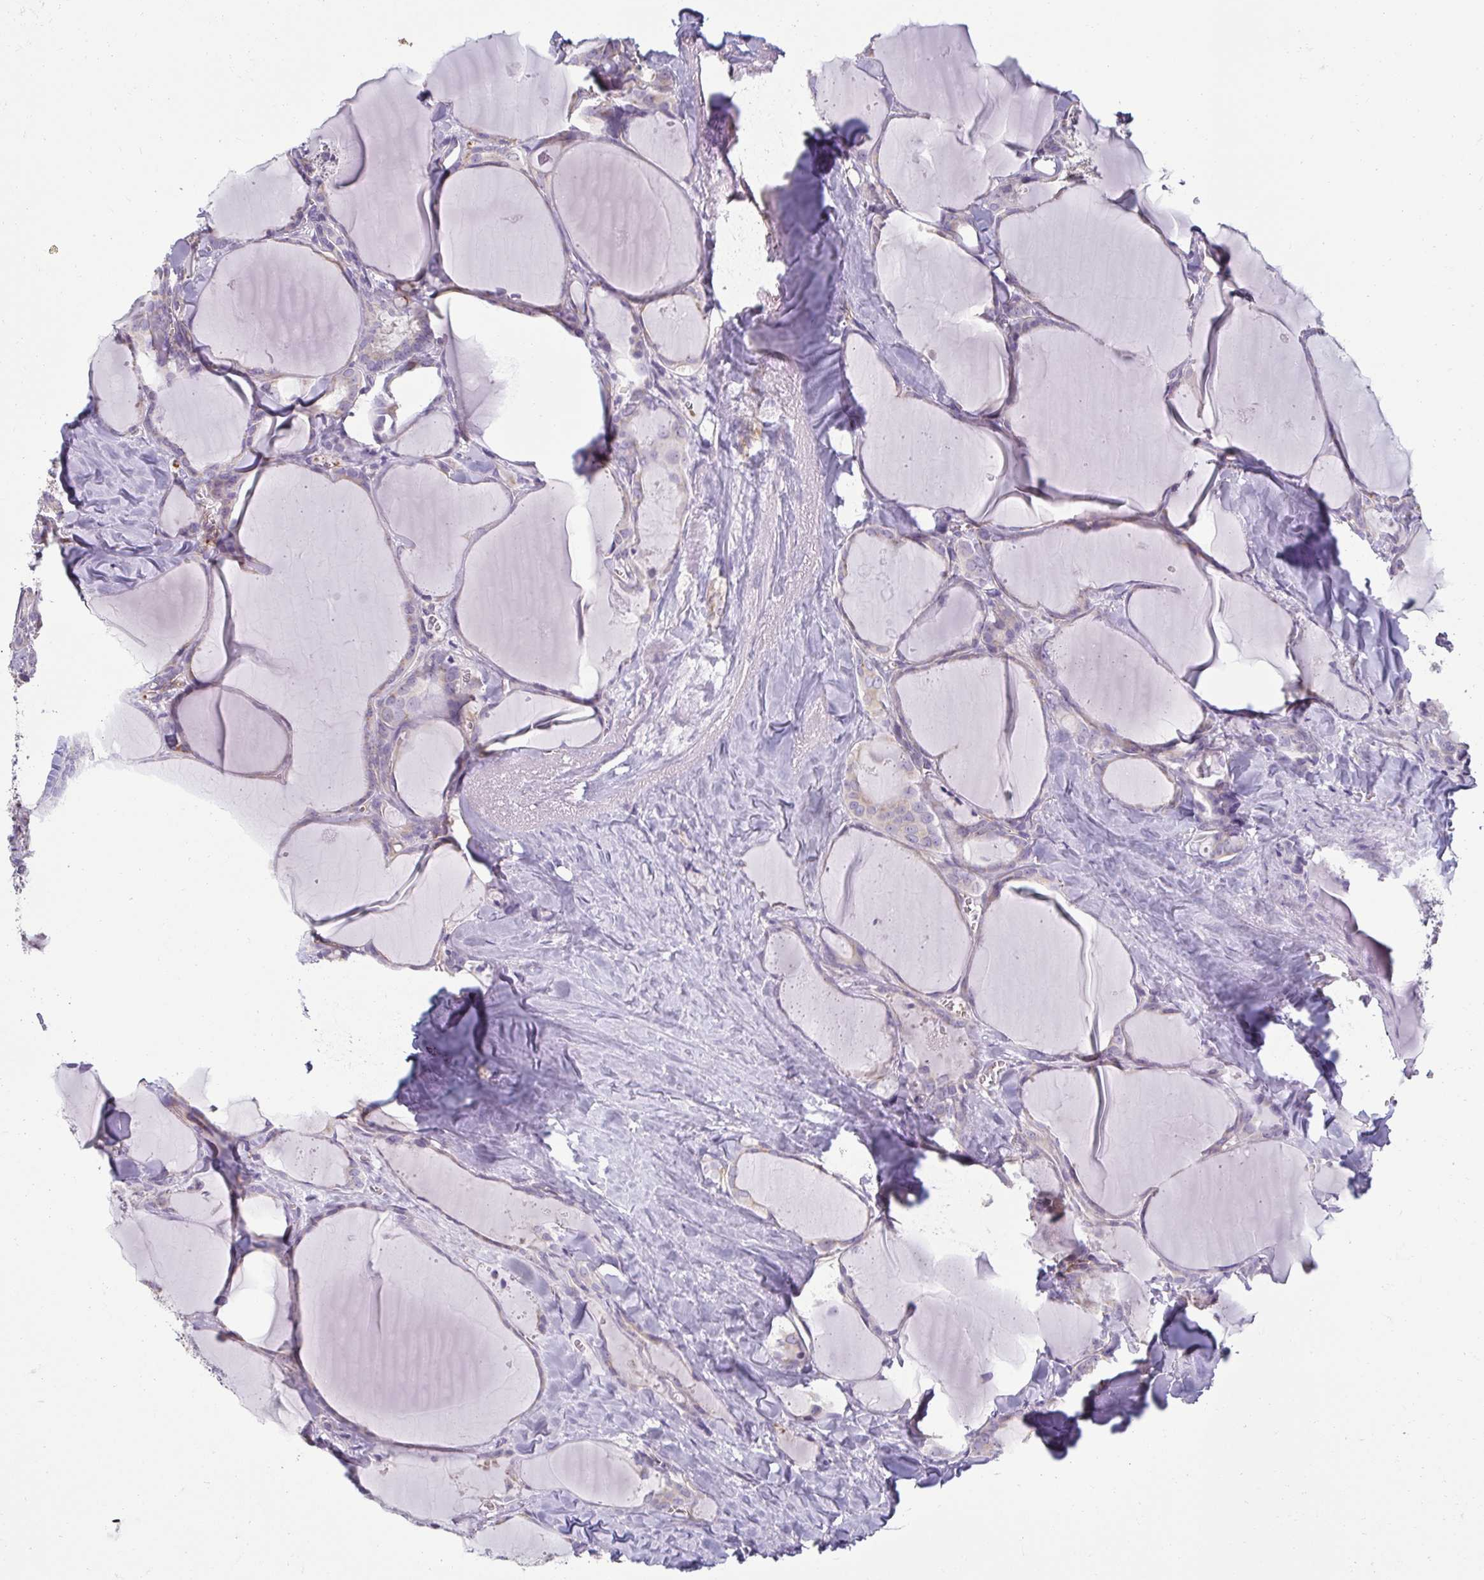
{"staining": {"intensity": "negative", "quantity": "none", "location": "none"}, "tissue": "thyroid cancer", "cell_type": "Tumor cells", "image_type": "cancer", "snomed": [{"axis": "morphology", "description": "Papillary adenocarcinoma, NOS"}, {"axis": "topography", "description": "Thyroid gland"}], "caption": "Immunohistochemical staining of human thyroid cancer demonstrates no significant expression in tumor cells.", "gene": "PDE2A", "patient": {"sex": "male", "age": 30}}